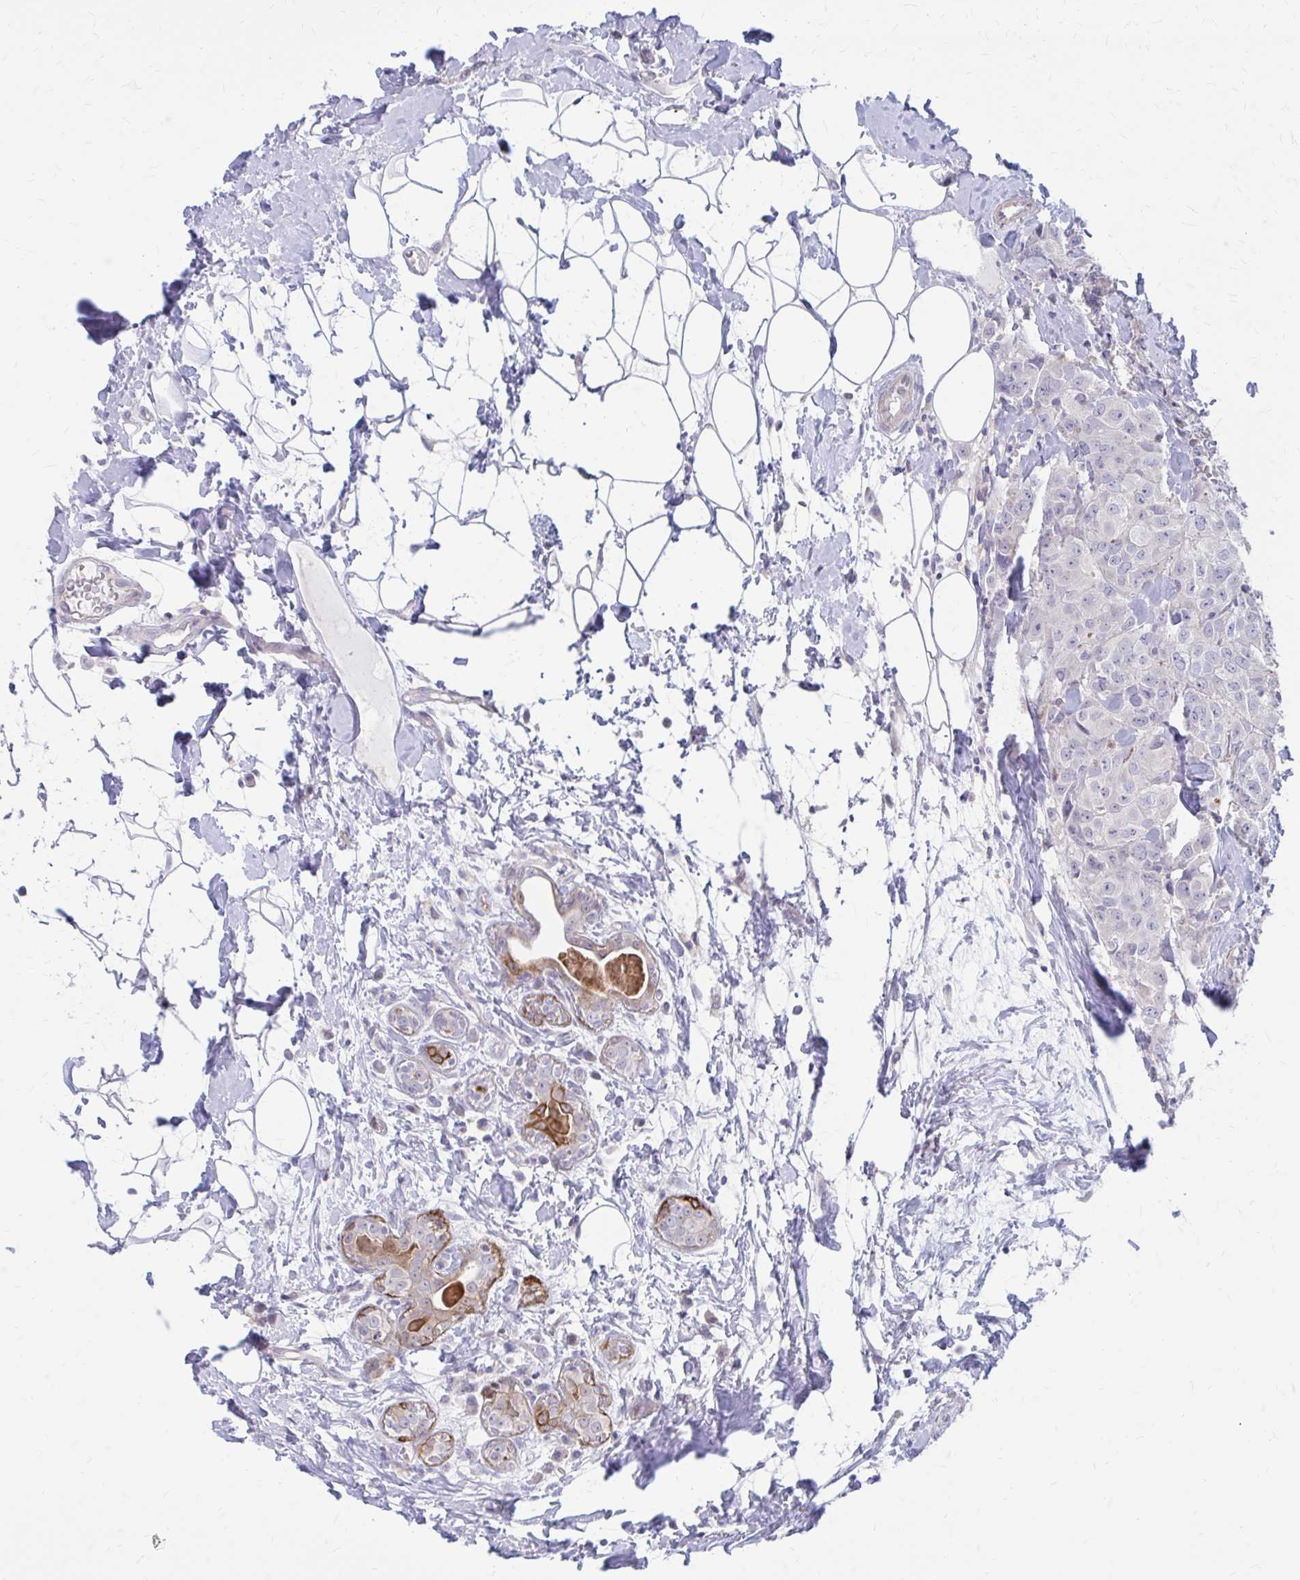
{"staining": {"intensity": "negative", "quantity": "none", "location": "none"}, "tissue": "breast cancer", "cell_type": "Tumor cells", "image_type": "cancer", "snomed": [{"axis": "morphology", "description": "Duct carcinoma"}, {"axis": "topography", "description": "Breast"}], "caption": "A high-resolution image shows immunohistochemistry (IHC) staining of breast cancer (invasive ductal carcinoma), which exhibits no significant positivity in tumor cells.", "gene": "GLYATL2", "patient": {"sex": "female", "age": 43}}